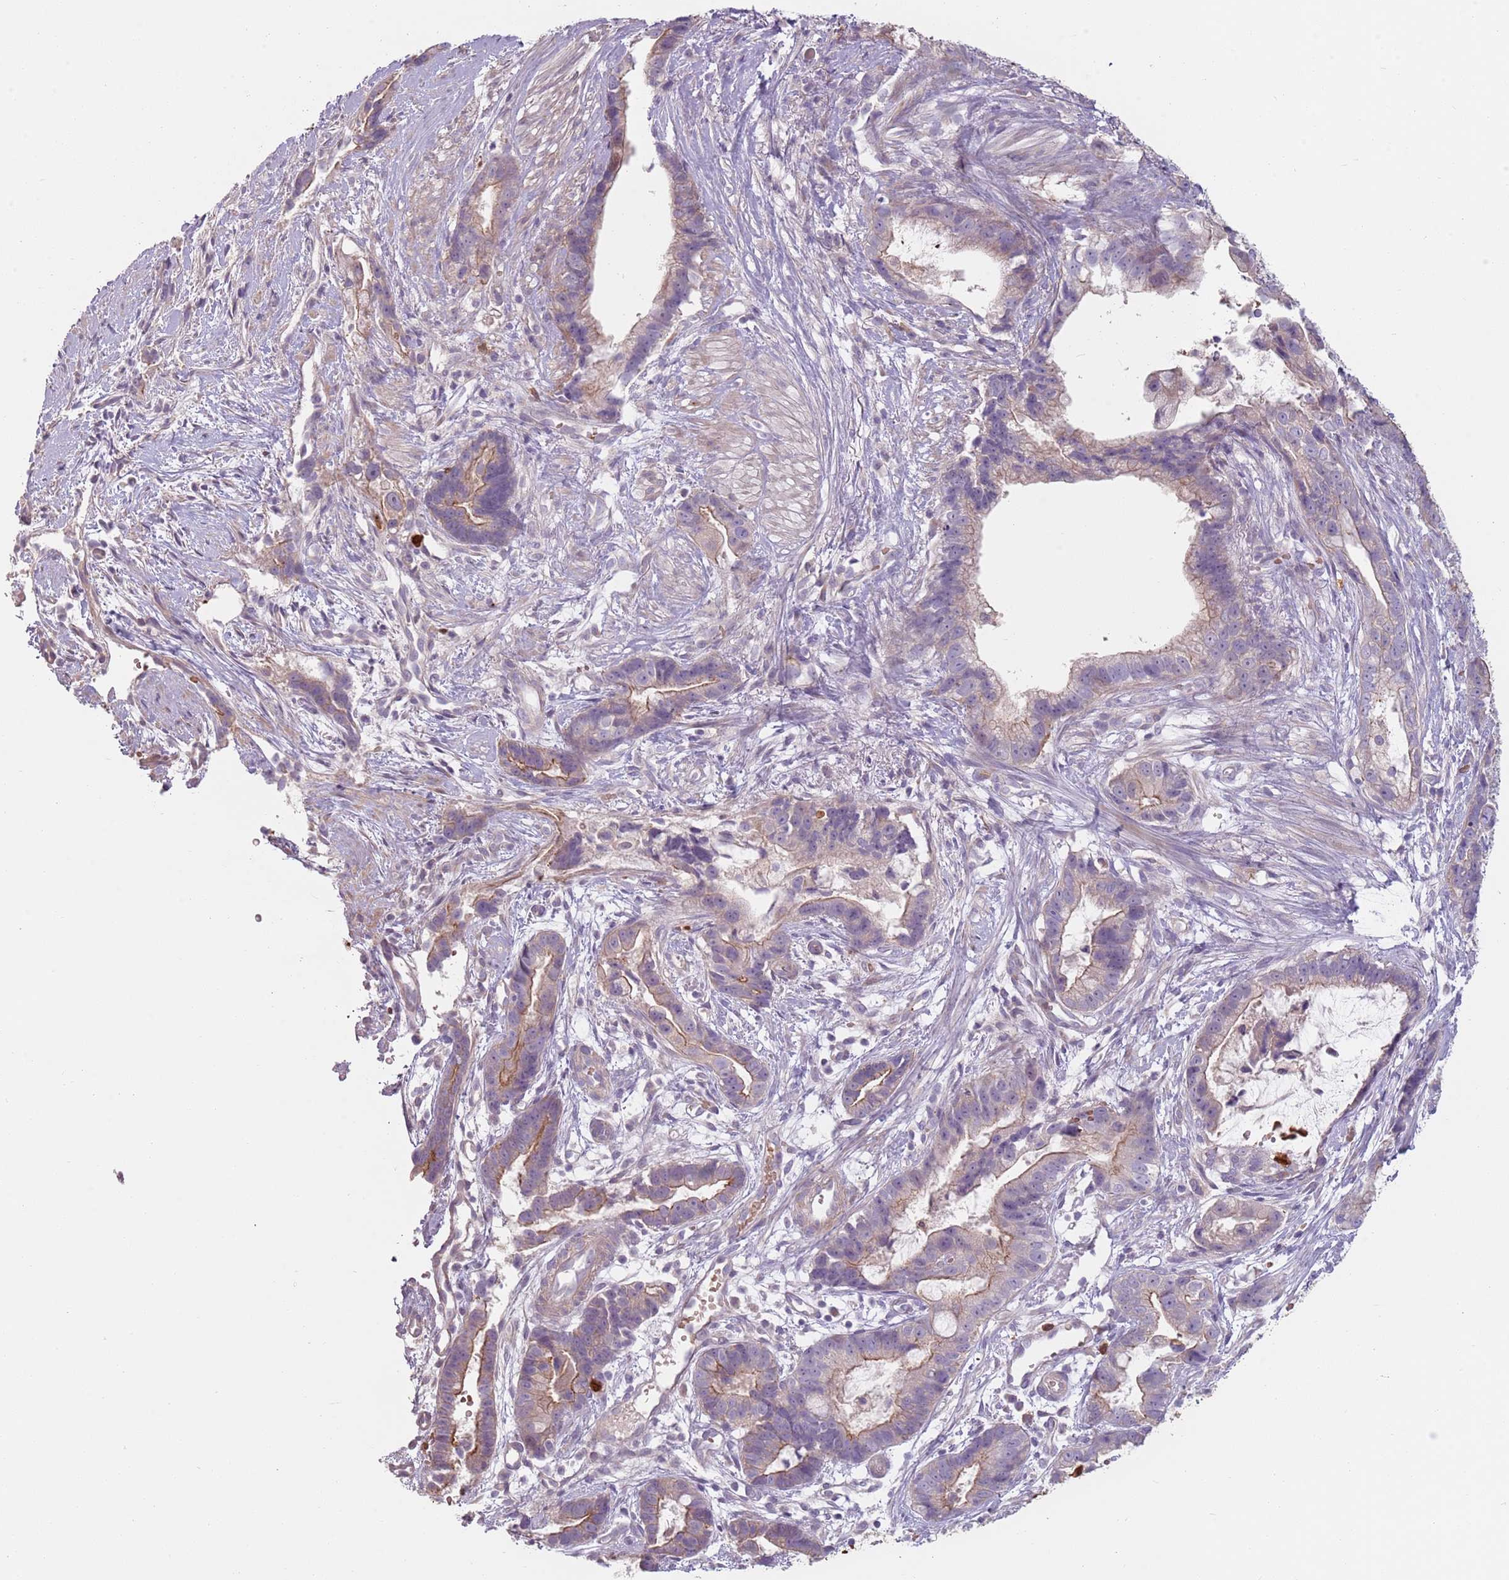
{"staining": {"intensity": "moderate", "quantity": "<25%", "location": "cytoplasmic/membranous"}, "tissue": "stomach cancer", "cell_type": "Tumor cells", "image_type": "cancer", "snomed": [{"axis": "morphology", "description": "Adenocarcinoma, NOS"}, {"axis": "topography", "description": "Stomach"}], "caption": "The image exhibits immunohistochemical staining of stomach cancer. There is moderate cytoplasmic/membranous positivity is appreciated in about <25% of tumor cells.", "gene": "SPAG4", "patient": {"sex": "male", "age": 55}}